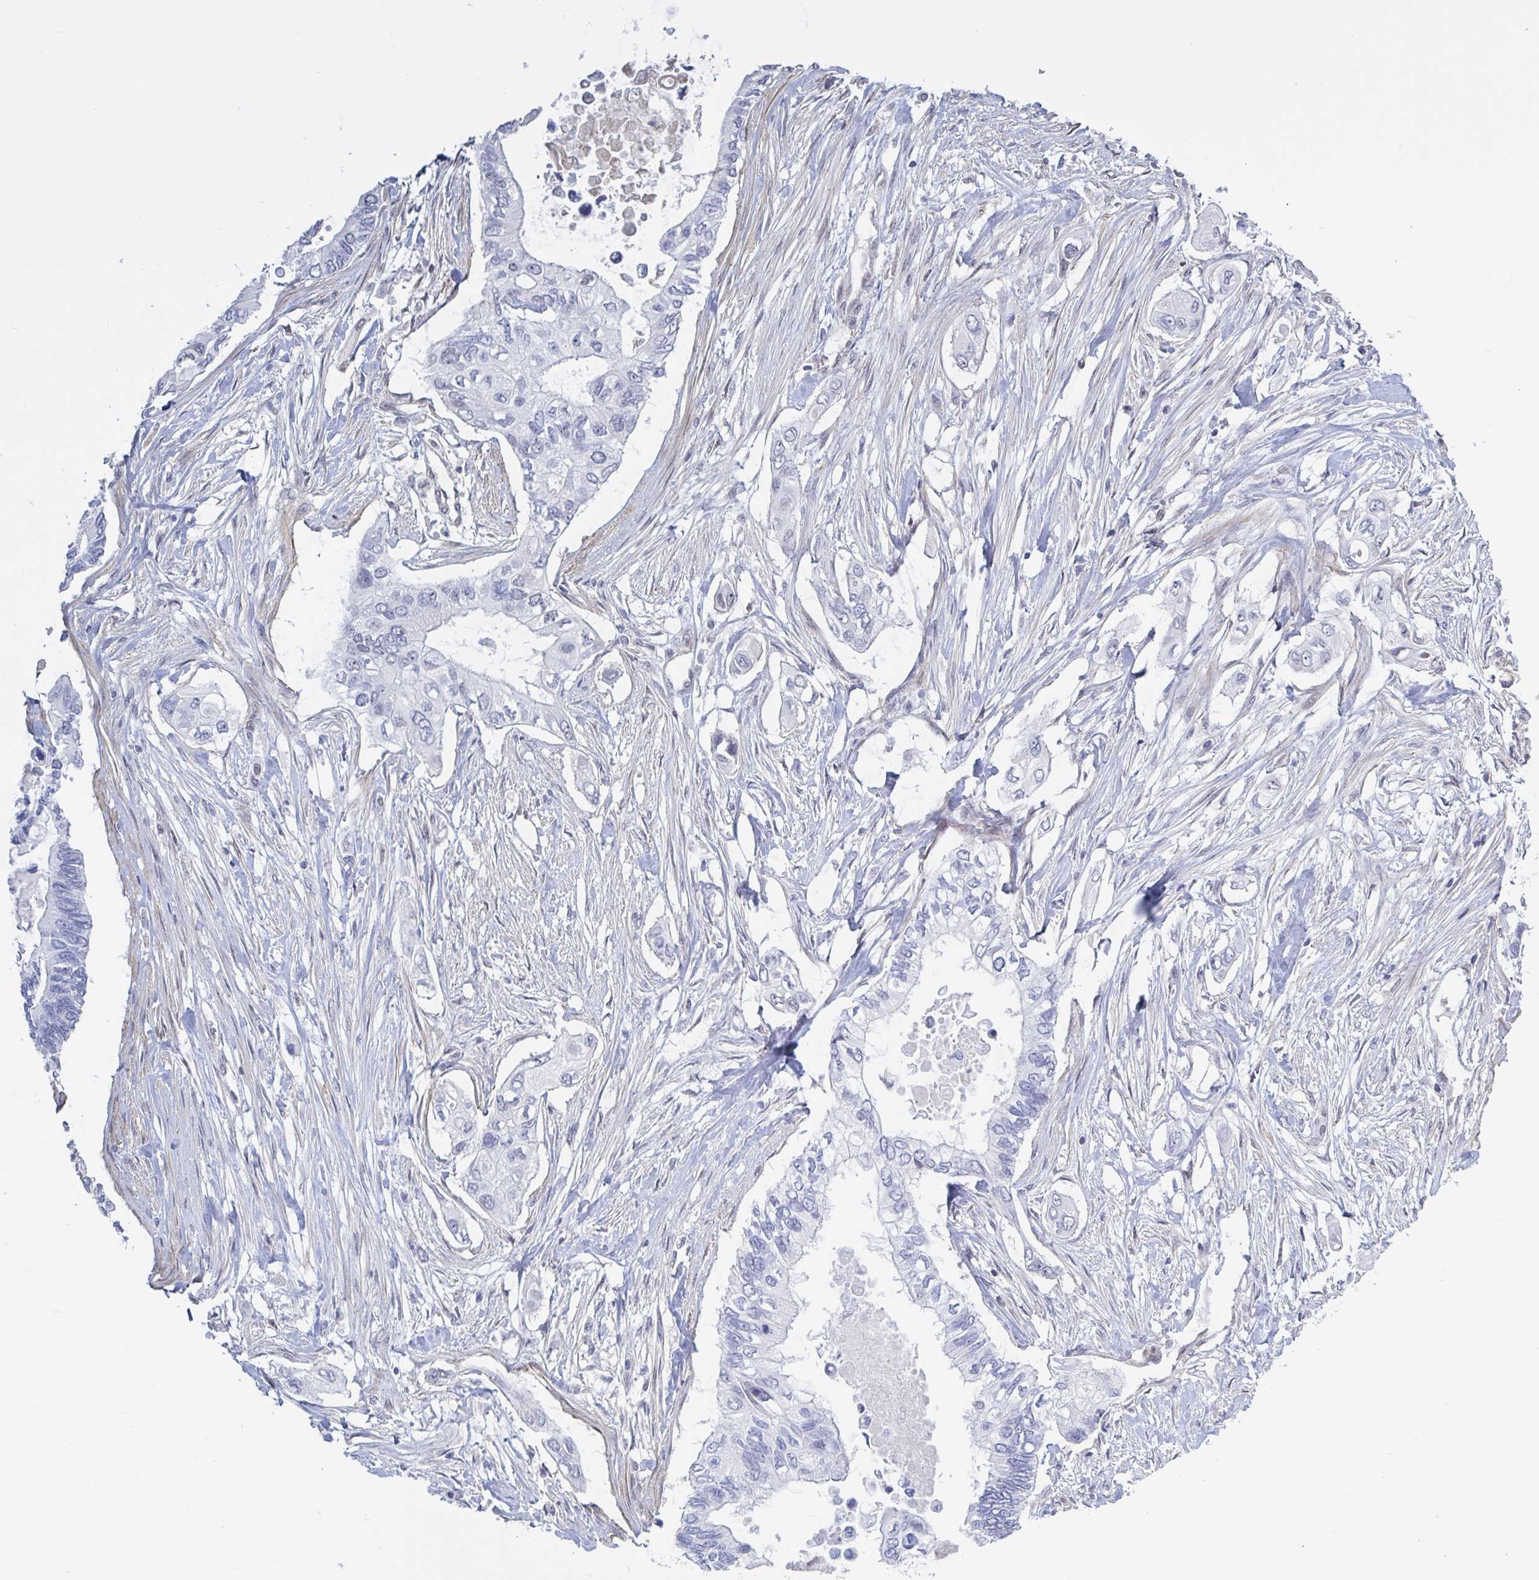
{"staining": {"intensity": "negative", "quantity": "none", "location": "none"}, "tissue": "pancreatic cancer", "cell_type": "Tumor cells", "image_type": "cancer", "snomed": [{"axis": "morphology", "description": "Adenocarcinoma, NOS"}, {"axis": "topography", "description": "Pancreas"}], "caption": "Adenocarcinoma (pancreatic) was stained to show a protein in brown. There is no significant expression in tumor cells.", "gene": "BCL7B", "patient": {"sex": "female", "age": 63}}